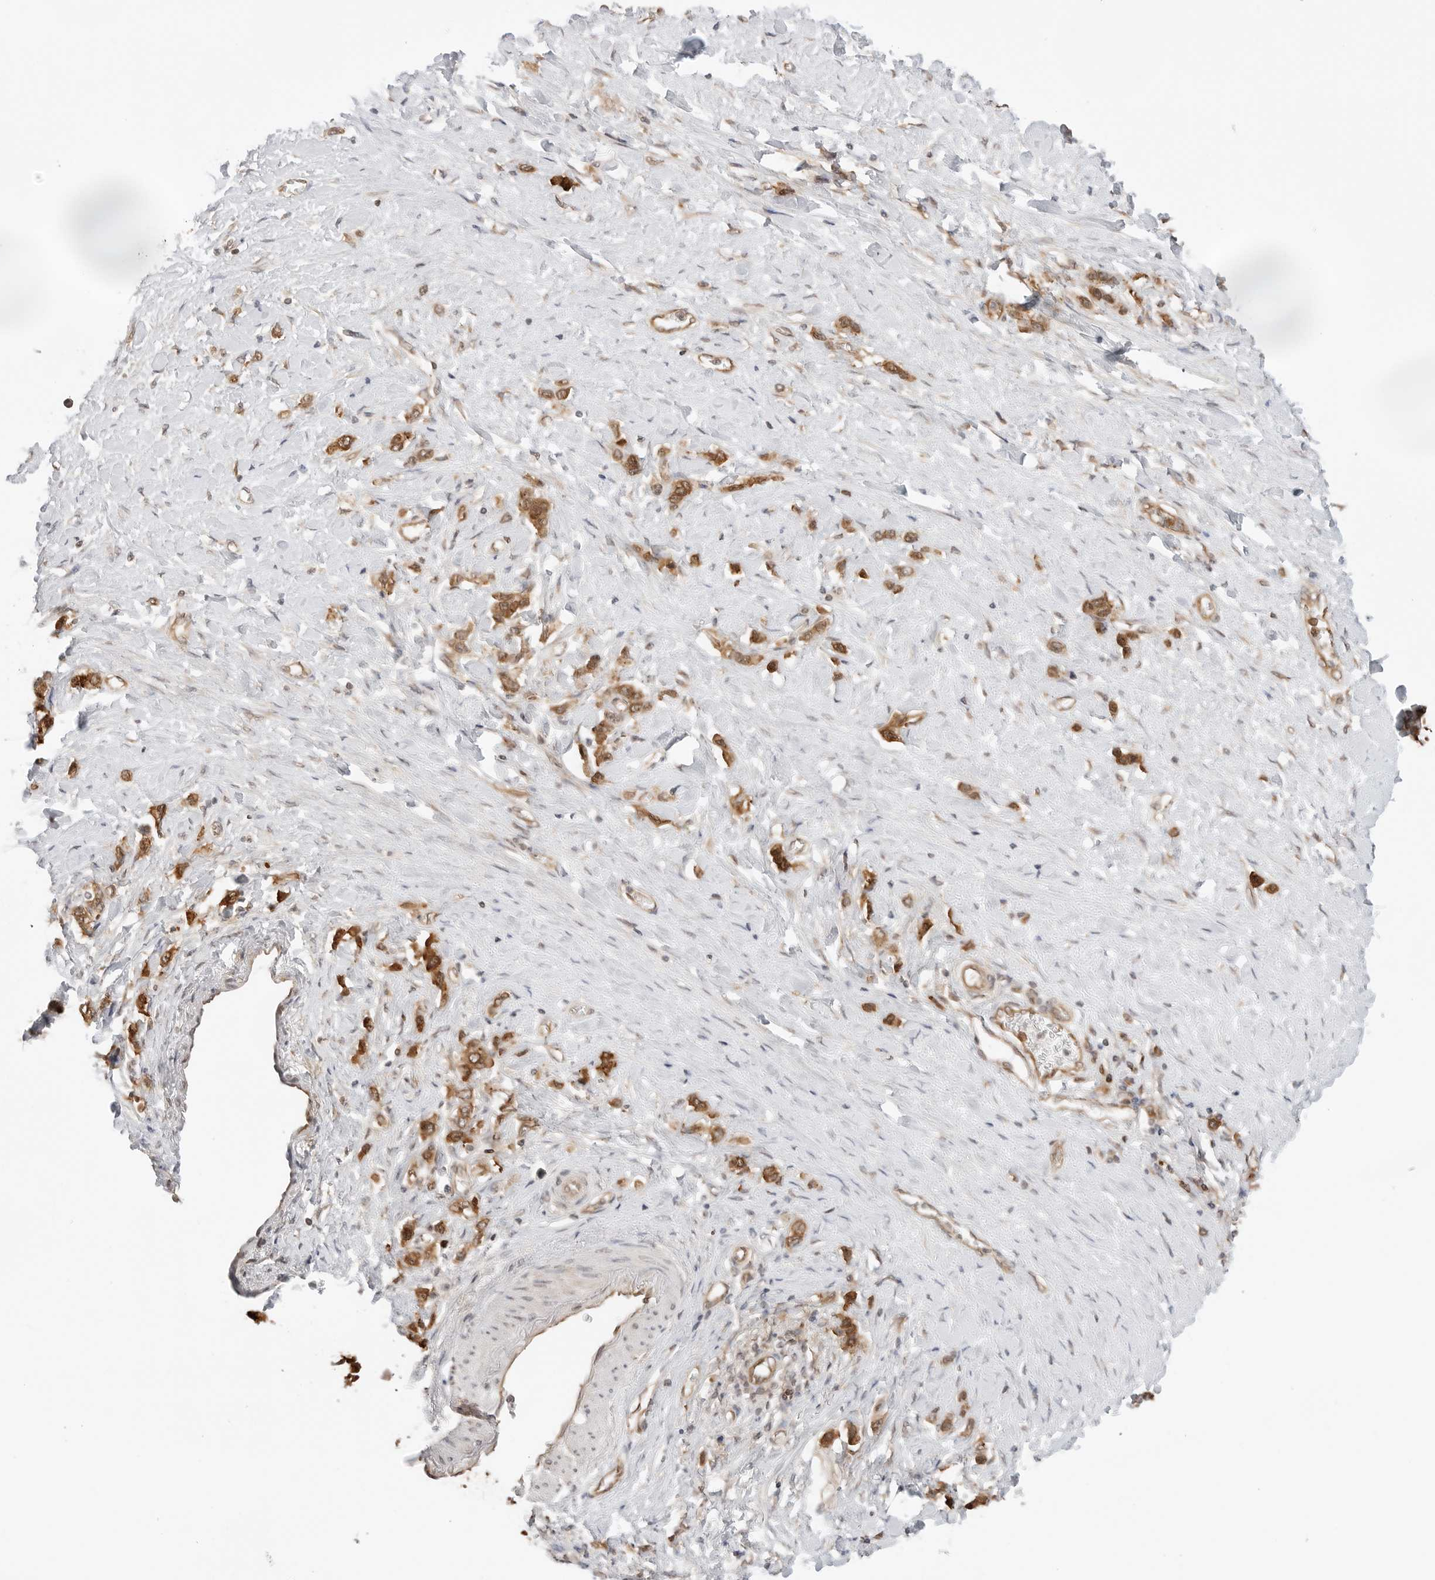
{"staining": {"intensity": "strong", "quantity": ">75%", "location": "cytoplasmic/membranous,nuclear"}, "tissue": "stomach cancer", "cell_type": "Tumor cells", "image_type": "cancer", "snomed": [{"axis": "morphology", "description": "Adenocarcinoma, NOS"}, {"axis": "topography", "description": "Stomach"}], "caption": "This micrograph reveals immunohistochemistry (IHC) staining of human stomach cancer, with high strong cytoplasmic/membranous and nuclear positivity in about >75% of tumor cells.", "gene": "NUDC", "patient": {"sex": "female", "age": 65}}